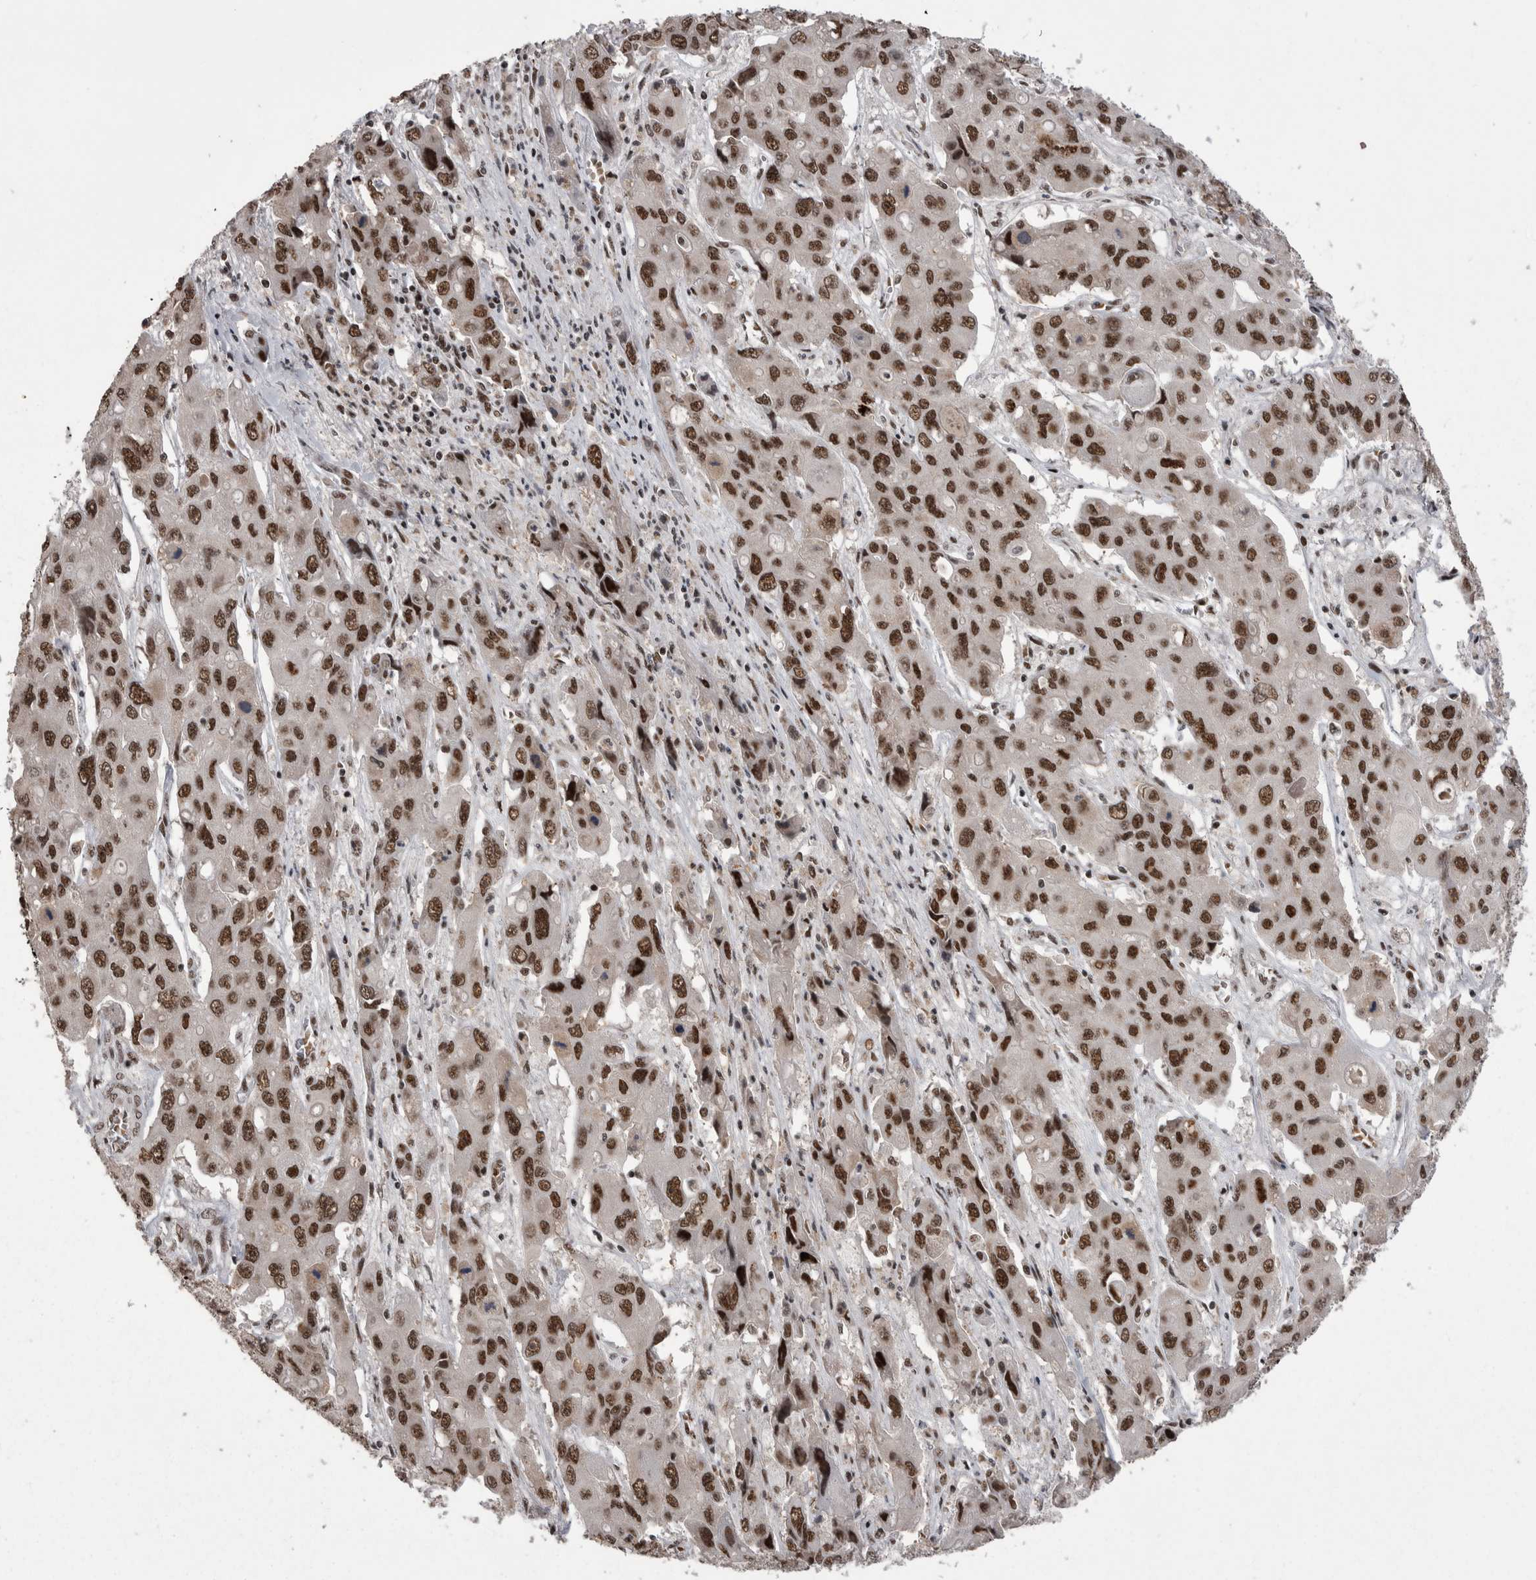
{"staining": {"intensity": "strong", "quantity": ">75%", "location": "nuclear"}, "tissue": "liver cancer", "cell_type": "Tumor cells", "image_type": "cancer", "snomed": [{"axis": "morphology", "description": "Cholangiocarcinoma"}, {"axis": "topography", "description": "Liver"}], "caption": "Cholangiocarcinoma (liver) stained with DAB immunohistochemistry (IHC) reveals high levels of strong nuclear expression in approximately >75% of tumor cells.", "gene": "DMTF1", "patient": {"sex": "male", "age": 67}}